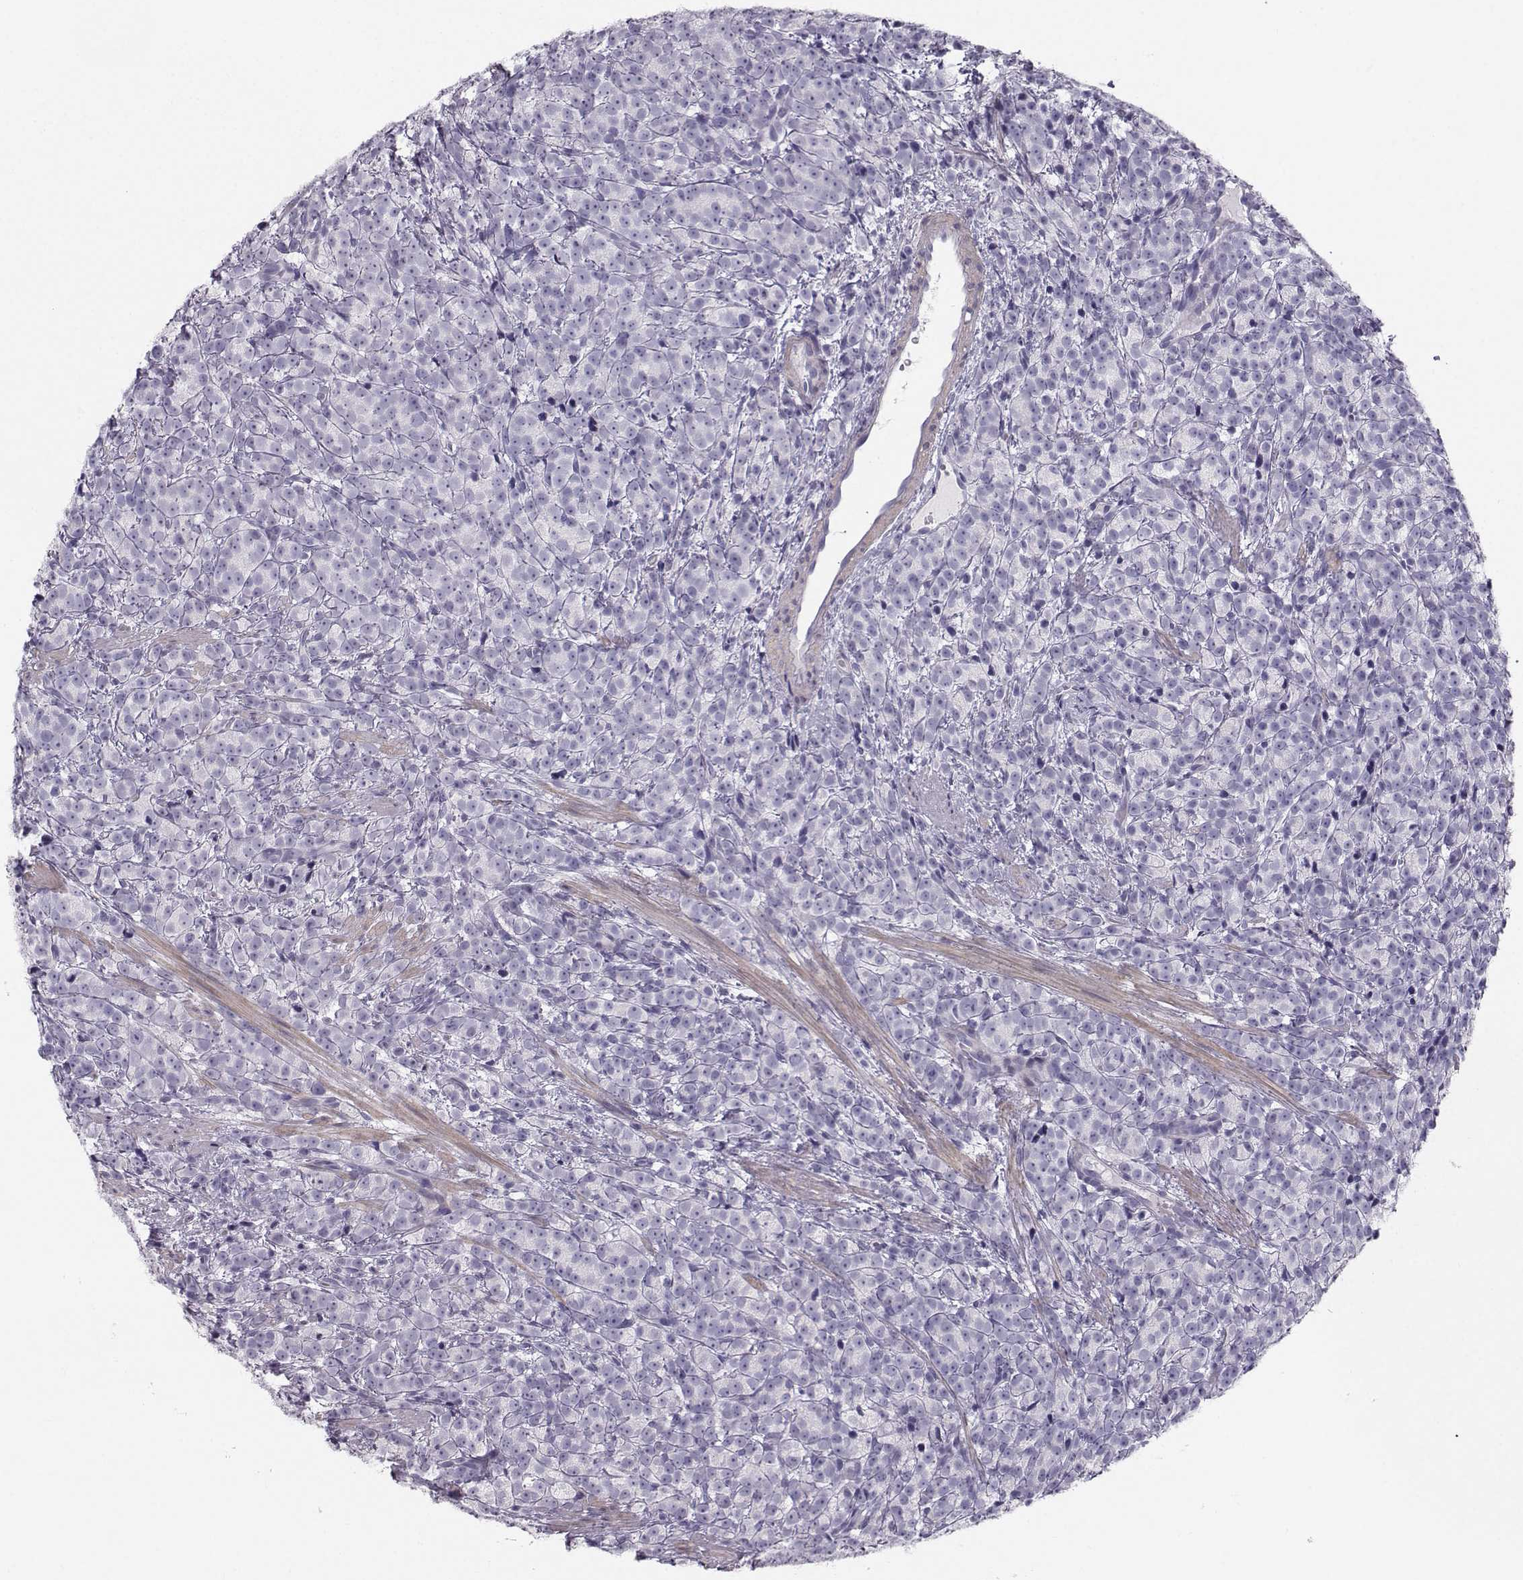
{"staining": {"intensity": "negative", "quantity": "none", "location": "none"}, "tissue": "prostate cancer", "cell_type": "Tumor cells", "image_type": "cancer", "snomed": [{"axis": "morphology", "description": "Adenocarcinoma, High grade"}, {"axis": "topography", "description": "Prostate"}], "caption": "Tumor cells show no significant expression in prostate adenocarcinoma (high-grade).", "gene": "CASR", "patient": {"sex": "male", "age": 53}}